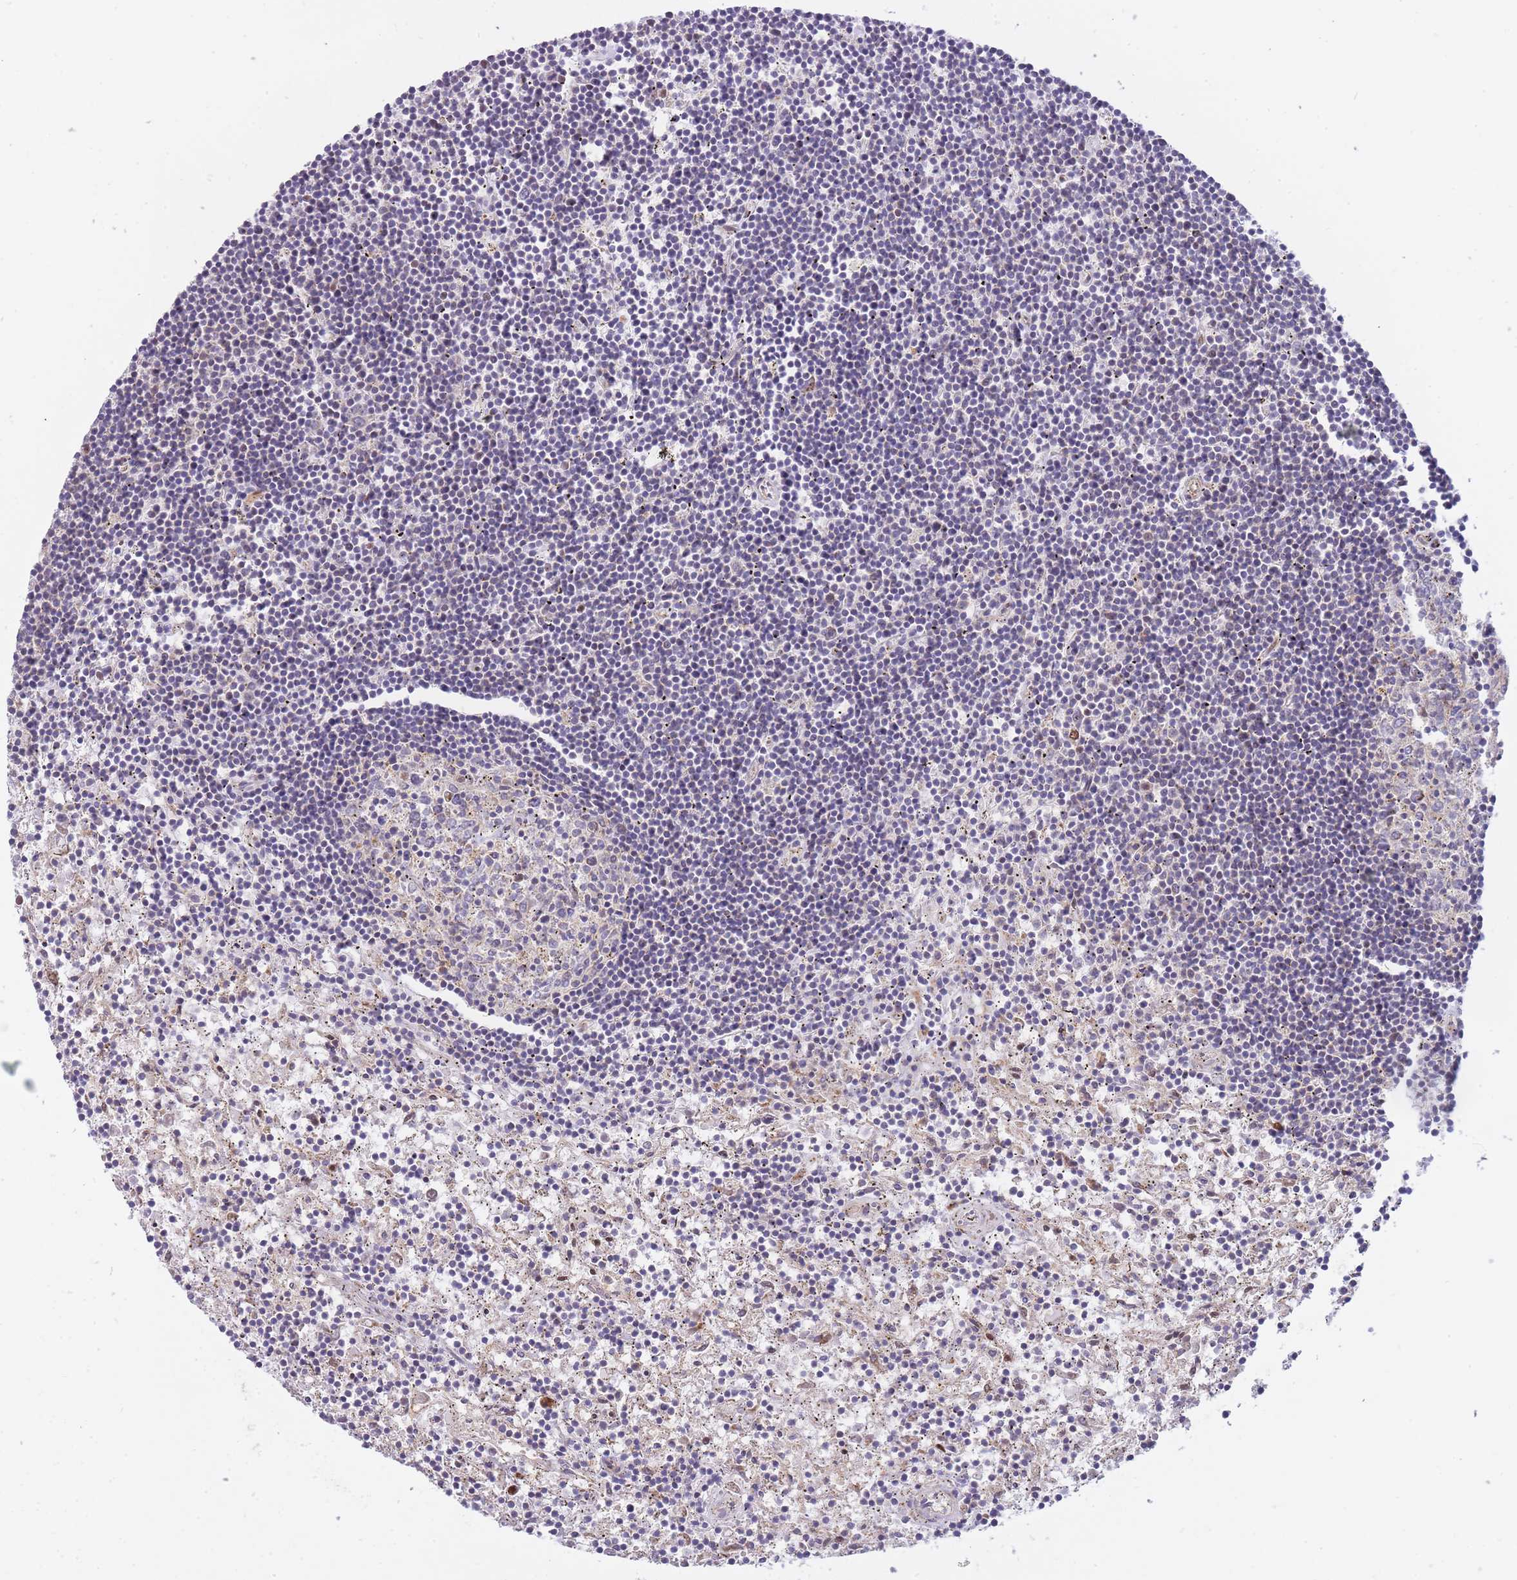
{"staining": {"intensity": "negative", "quantity": "none", "location": "none"}, "tissue": "lymphoma", "cell_type": "Tumor cells", "image_type": "cancer", "snomed": [{"axis": "morphology", "description": "Malignant lymphoma, non-Hodgkin's type, Low grade"}, {"axis": "topography", "description": "Spleen"}], "caption": "The immunohistochemistry histopathology image has no significant expression in tumor cells of malignant lymphoma, non-Hodgkin's type (low-grade) tissue.", "gene": "ATP5MC2", "patient": {"sex": "male", "age": 76}}